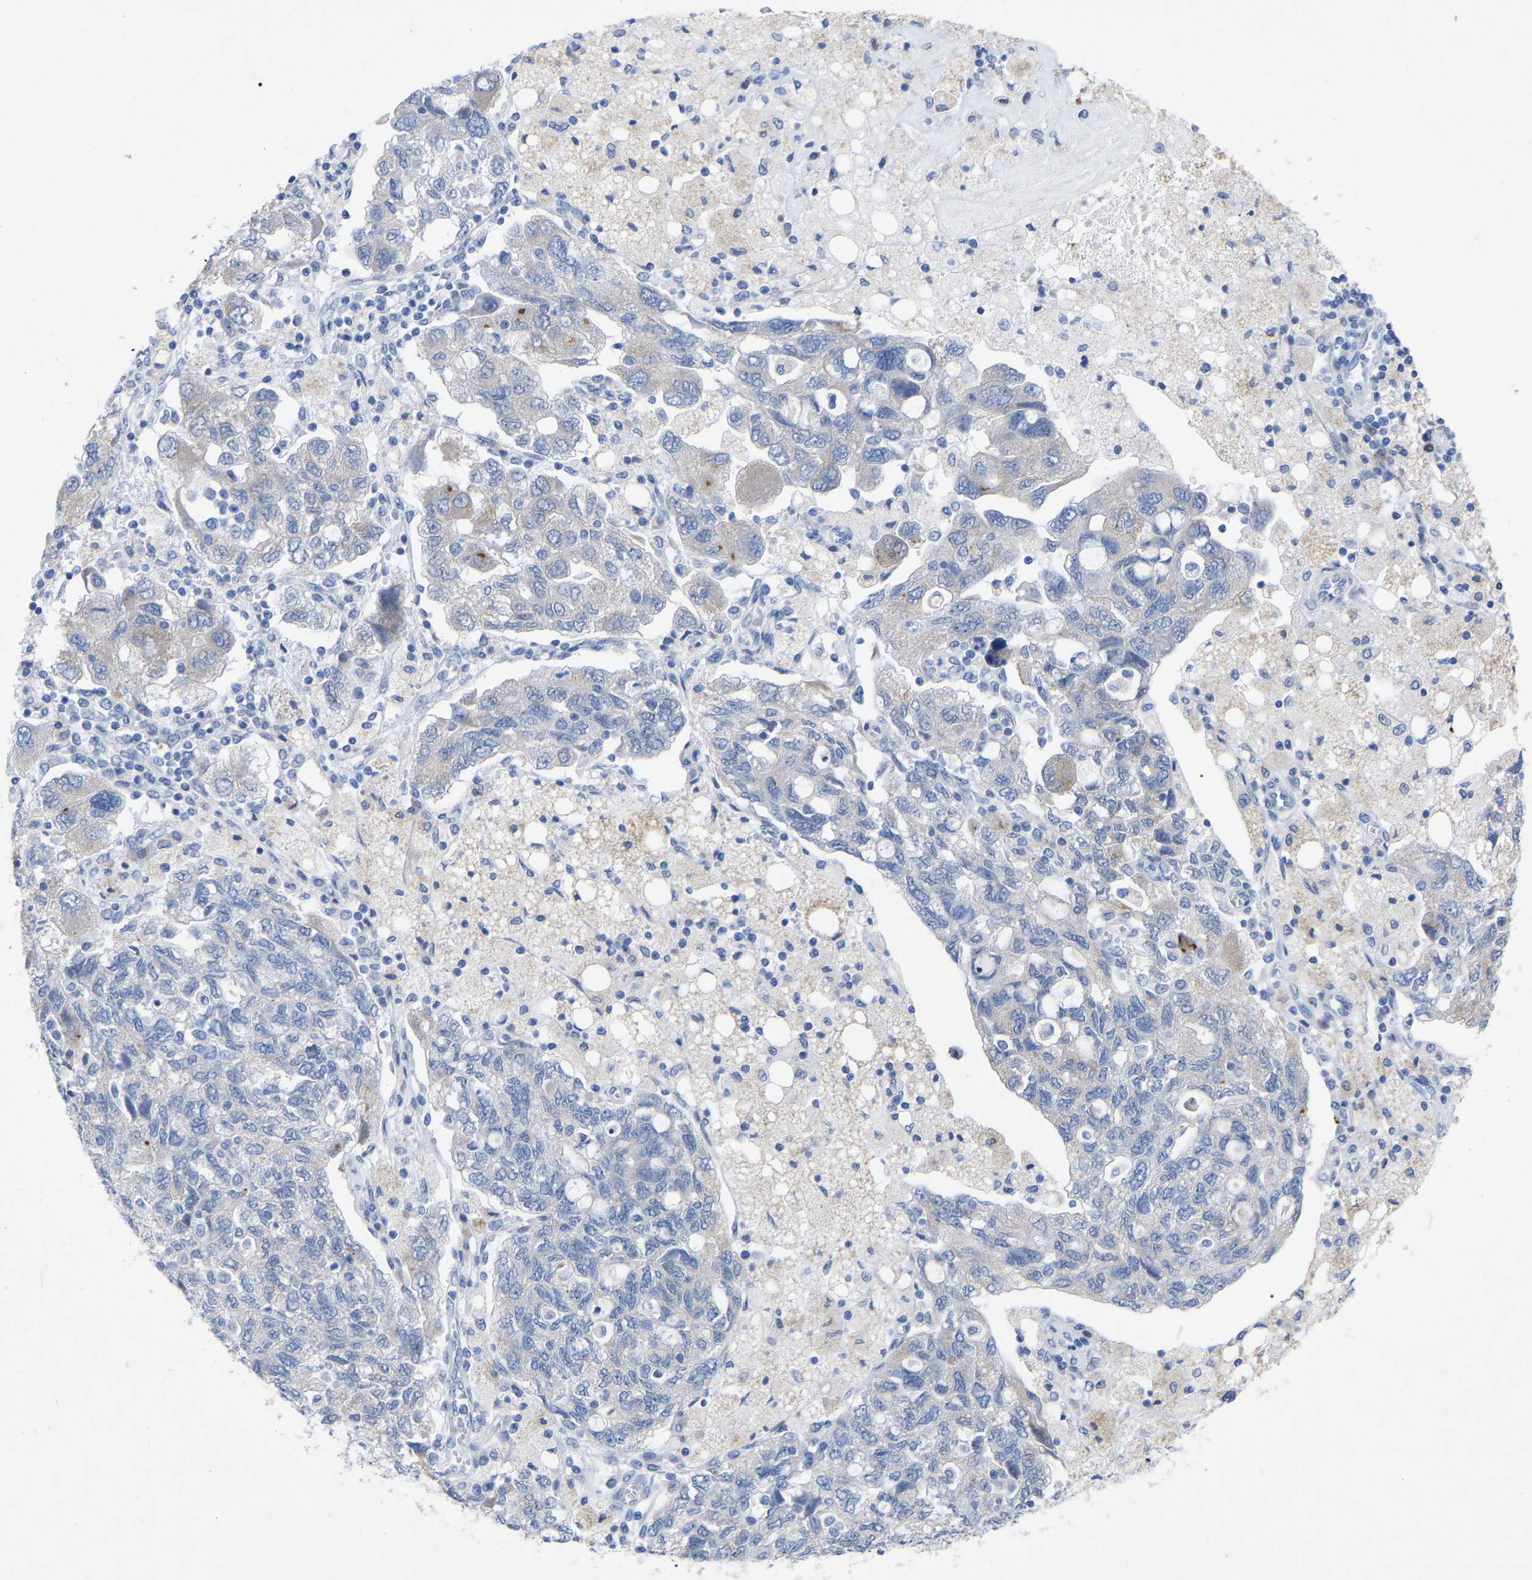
{"staining": {"intensity": "negative", "quantity": "none", "location": "none"}, "tissue": "ovarian cancer", "cell_type": "Tumor cells", "image_type": "cancer", "snomed": [{"axis": "morphology", "description": "Carcinoma, NOS"}, {"axis": "morphology", "description": "Cystadenocarcinoma, serous, NOS"}, {"axis": "topography", "description": "Ovary"}], "caption": "High power microscopy photomicrograph of an immunohistochemistry photomicrograph of ovarian cancer (carcinoma), revealing no significant staining in tumor cells. The staining was performed using DAB to visualize the protein expression in brown, while the nuclei were stained in blue with hematoxylin (Magnification: 20x).", "gene": "STRIP2", "patient": {"sex": "female", "age": 69}}